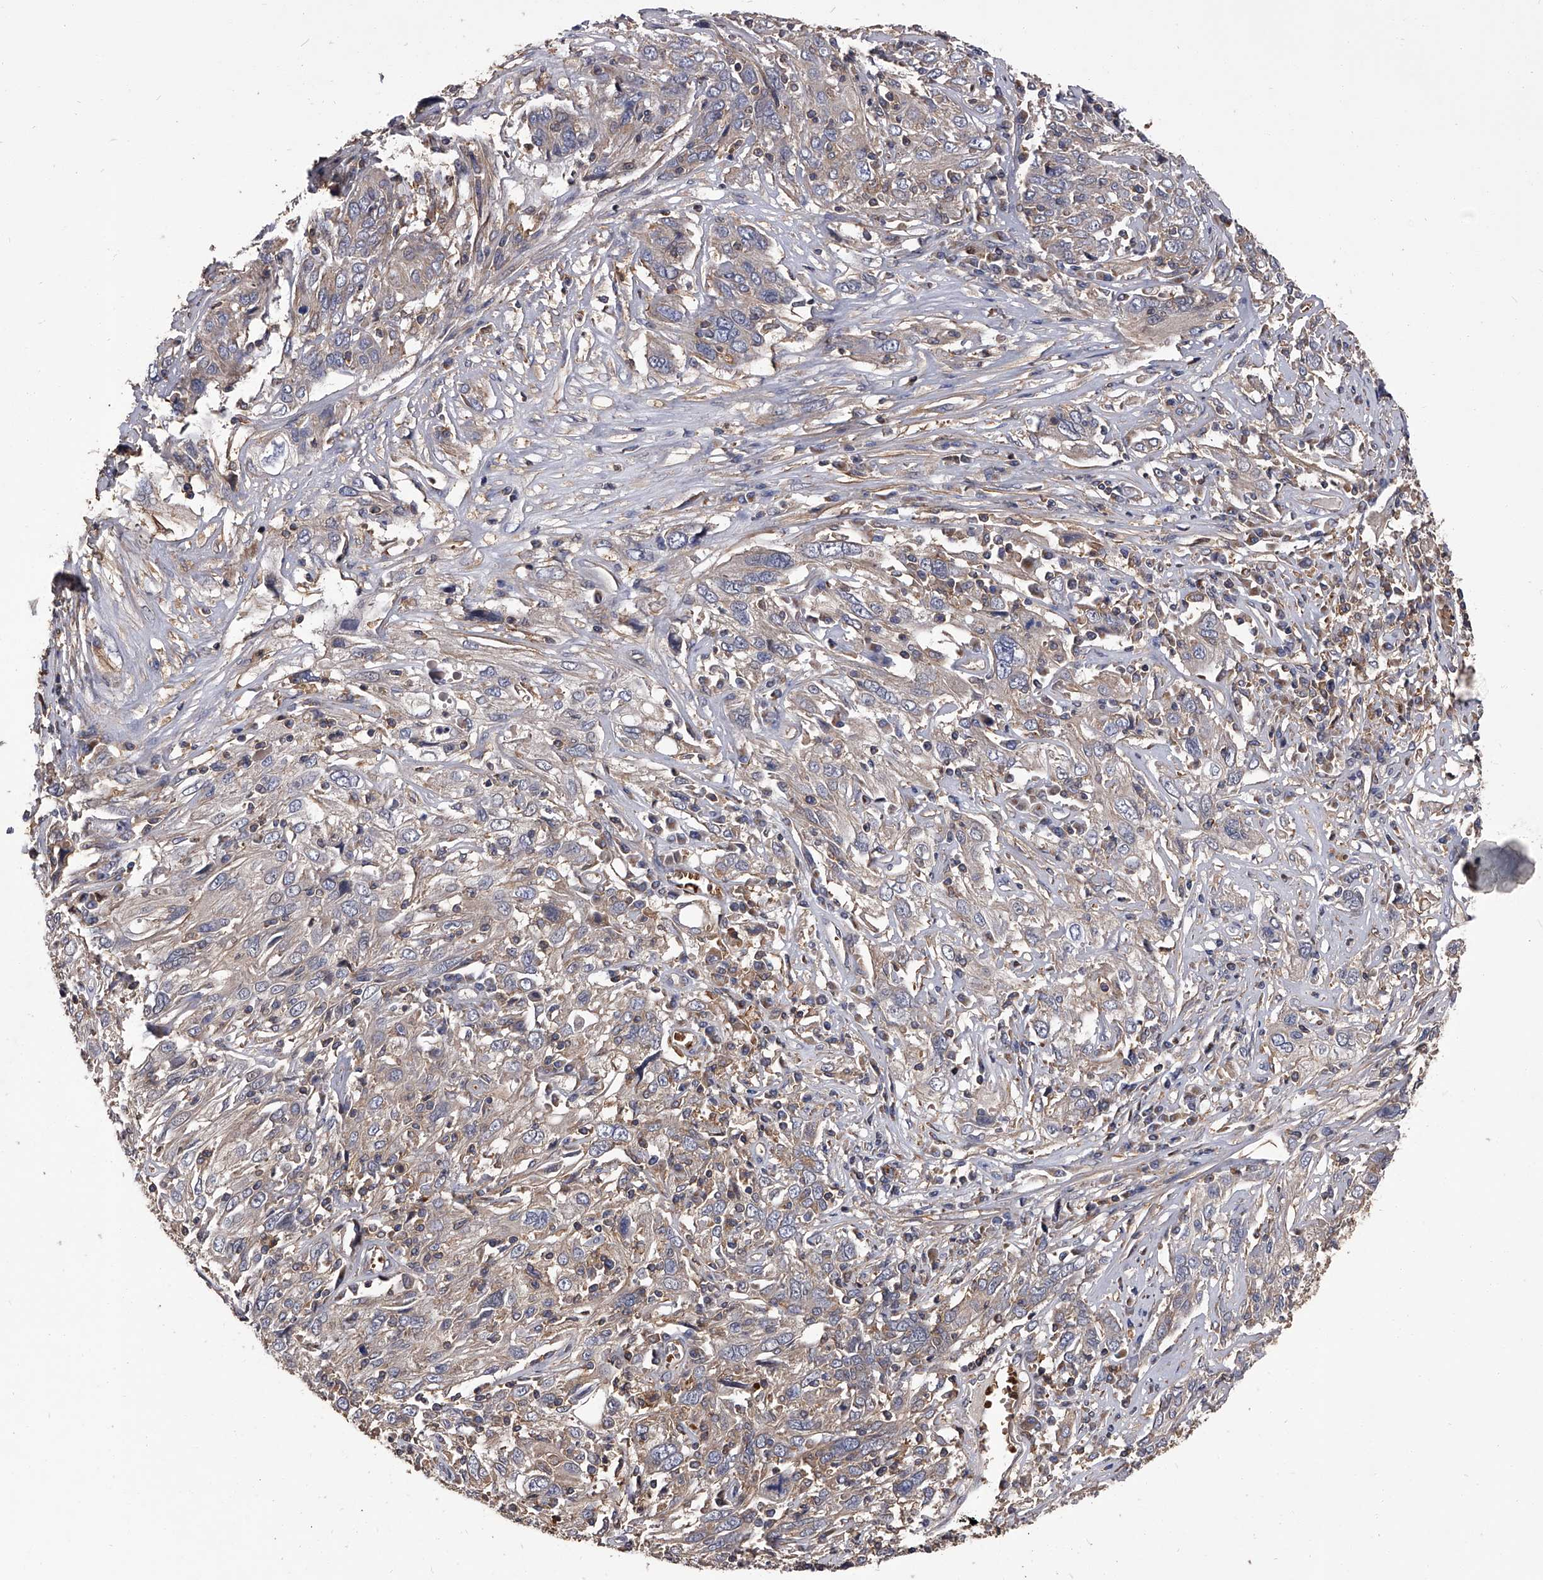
{"staining": {"intensity": "weak", "quantity": "<25%", "location": "cytoplasmic/membranous"}, "tissue": "cervical cancer", "cell_type": "Tumor cells", "image_type": "cancer", "snomed": [{"axis": "morphology", "description": "Squamous cell carcinoma, NOS"}, {"axis": "topography", "description": "Cervix"}], "caption": "High magnification brightfield microscopy of cervical cancer (squamous cell carcinoma) stained with DAB (brown) and counterstained with hematoxylin (blue): tumor cells show no significant staining.", "gene": "STK36", "patient": {"sex": "female", "age": 46}}